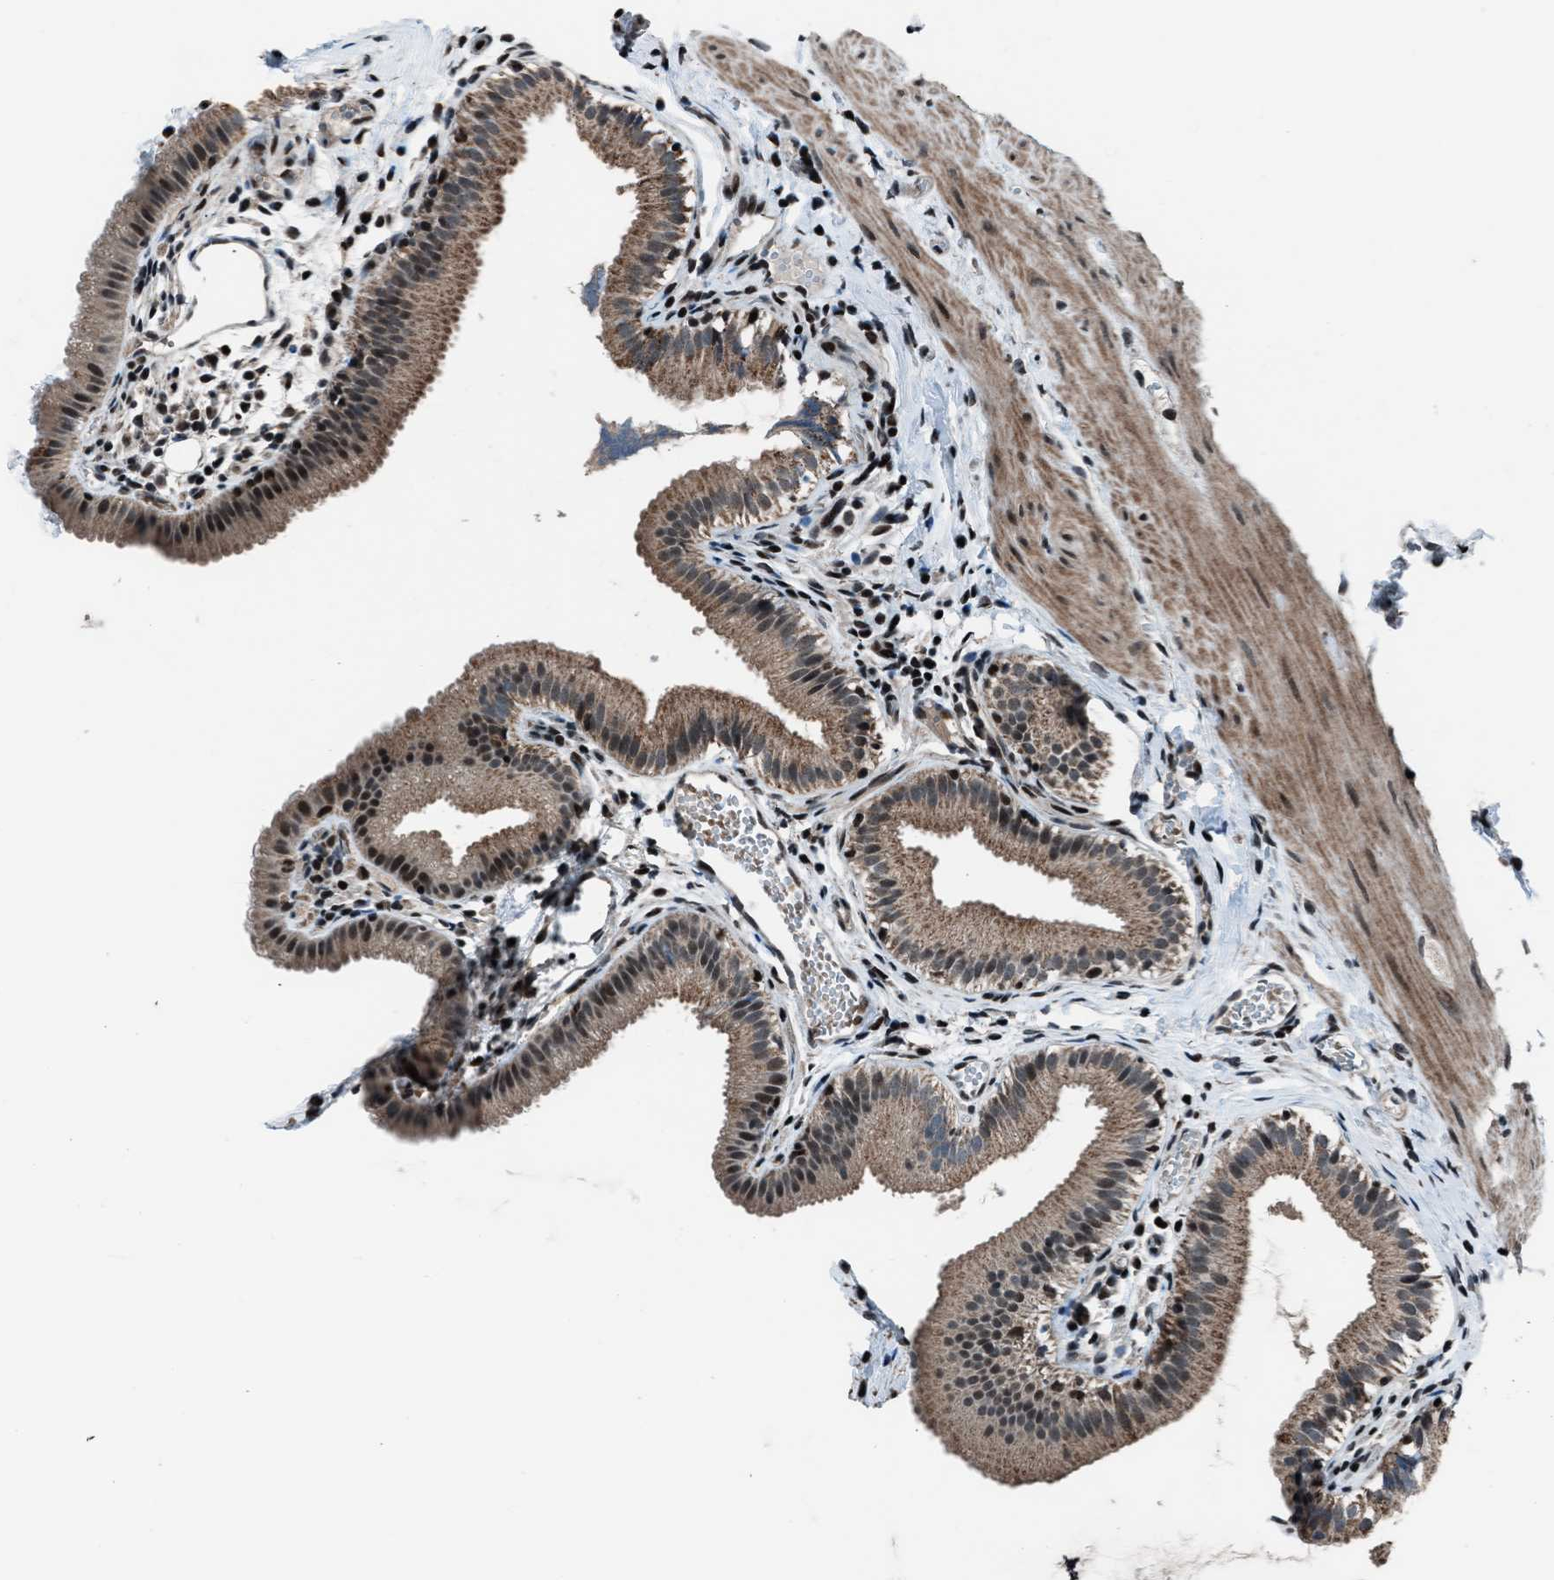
{"staining": {"intensity": "strong", "quantity": ">75%", "location": "cytoplasmic/membranous,nuclear"}, "tissue": "gallbladder", "cell_type": "Glandular cells", "image_type": "normal", "snomed": [{"axis": "morphology", "description": "Normal tissue, NOS"}, {"axis": "topography", "description": "Gallbladder"}], "caption": "Benign gallbladder displays strong cytoplasmic/membranous,nuclear expression in about >75% of glandular cells, visualized by immunohistochemistry. Nuclei are stained in blue.", "gene": "MORC3", "patient": {"sex": "female", "age": 26}}